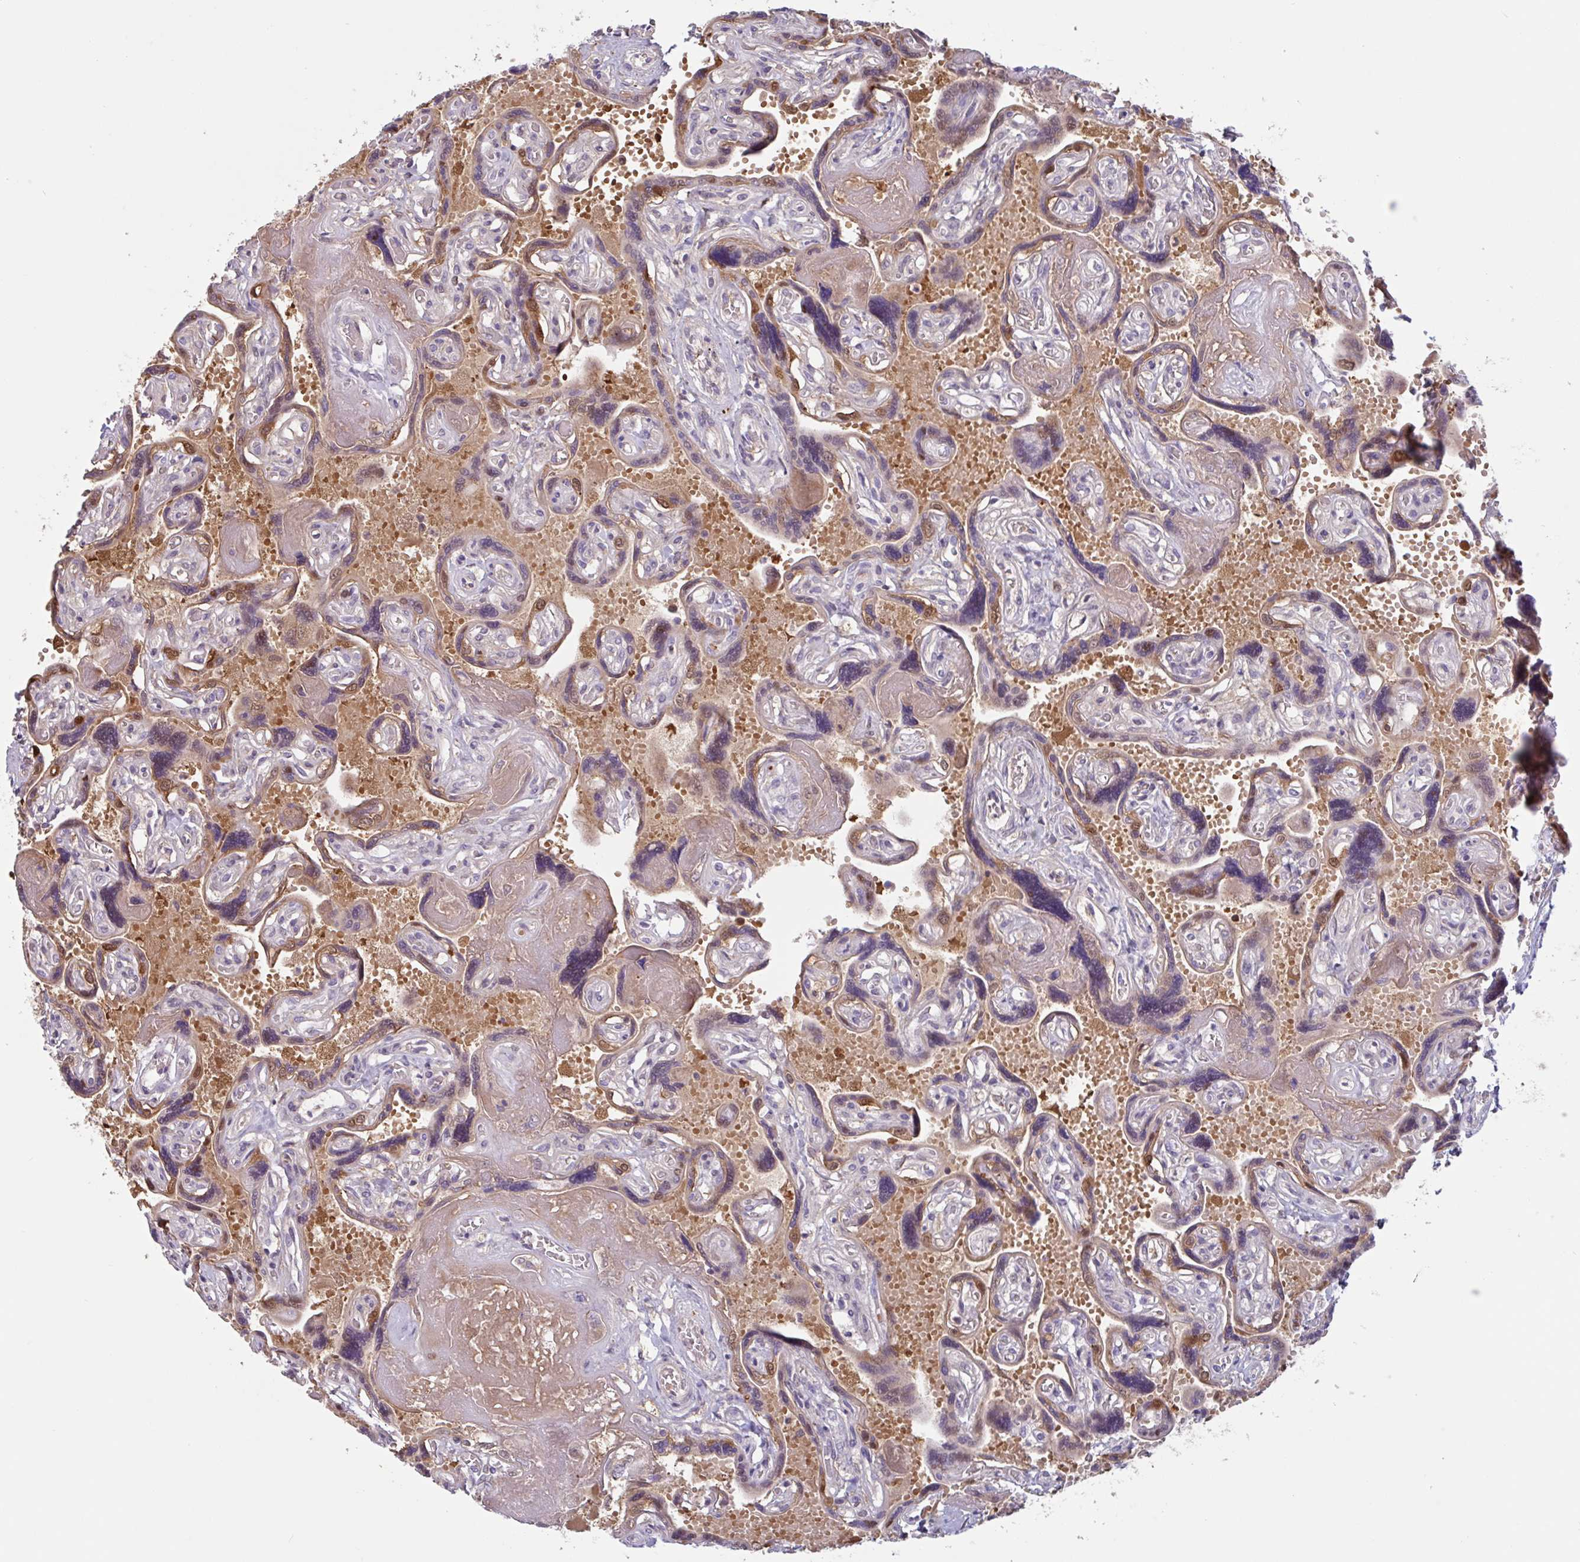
{"staining": {"intensity": "moderate", "quantity": ">75%", "location": "cytoplasmic/membranous"}, "tissue": "placenta", "cell_type": "Trophoblastic cells", "image_type": "normal", "snomed": [{"axis": "morphology", "description": "Normal tissue, NOS"}, {"axis": "topography", "description": "Placenta"}], "caption": "A brown stain labels moderate cytoplasmic/membranous positivity of a protein in trophoblastic cells of unremarkable placenta. The protein is stained brown, and the nuclei are stained in blue (DAB (3,3'-diaminobenzidine) IHC with brightfield microscopy, high magnification).", "gene": "OTOP2", "patient": {"sex": "female", "age": 32}}